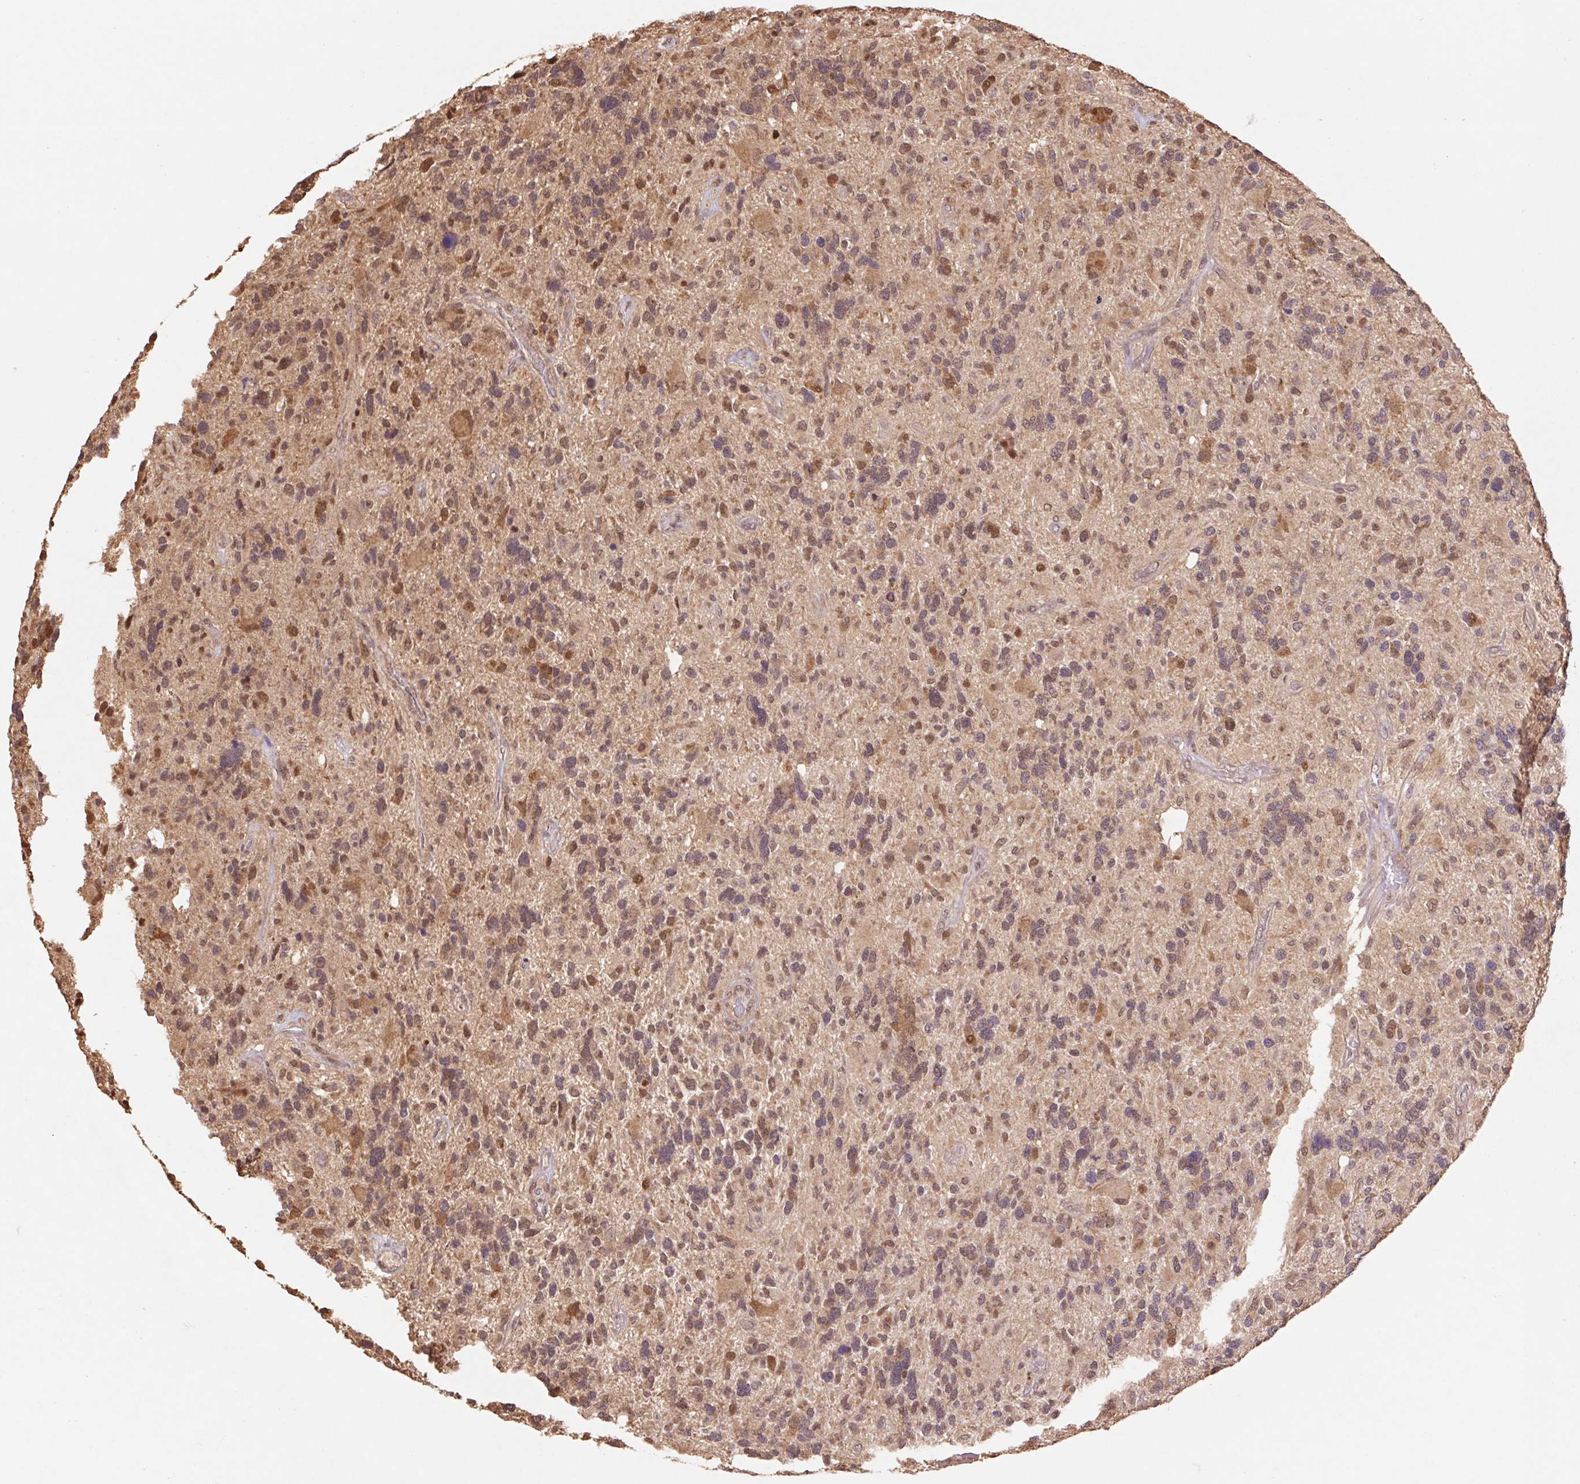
{"staining": {"intensity": "moderate", "quantity": "25%-75%", "location": "cytoplasmic/membranous,nuclear"}, "tissue": "glioma", "cell_type": "Tumor cells", "image_type": "cancer", "snomed": [{"axis": "morphology", "description": "Glioma, malignant, High grade"}, {"axis": "topography", "description": "Brain"}], "caption": "IHC histopathology image of human malignant glioma (high-grade) stained for a protein (brown), which exhibits medium levels of moderate cytoplasmic/membranous and nuclear expression in approximately 25%-75% of tumor cells.", "gene": "CUTA", "patient": {"sex": "male", "age": 49}}